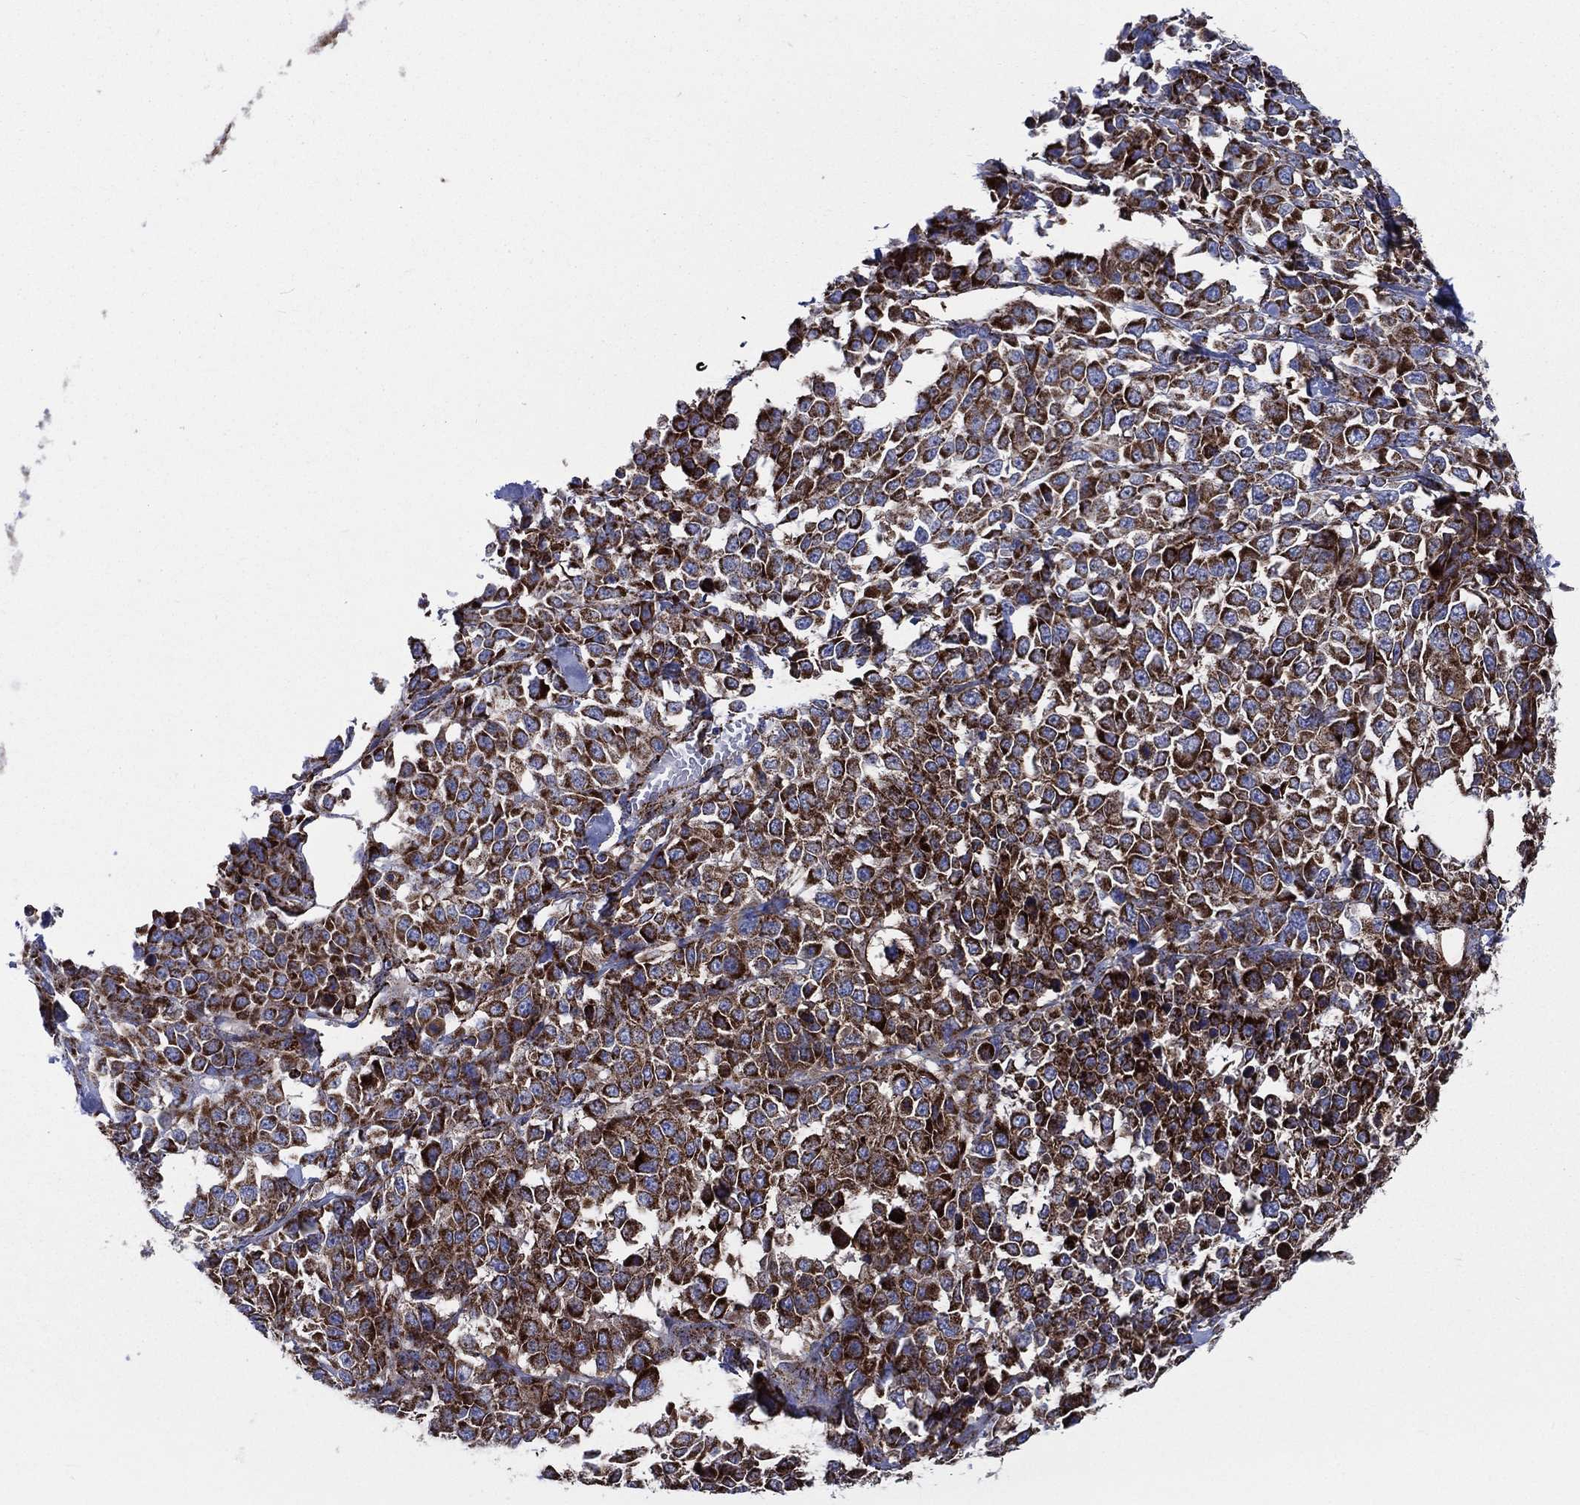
{"staining": {"intensity": "strong", "quantity": ">75%", "location": "cytoplasmic/membranous"}, "tissue": "melanoma", "cell_type": "Tumor cells", "image_type": "cancer", "snomed": [{"axis": "morphology", "description": "Malignant melanoma, Metastatic site"}, {"axis": "topography", "description": "Skin"}], "caption": "Strong cytoplasmic/membranous staining for a protein is appreciated in approximately >75% of tumor cells of melanoma using immunohistochemistry.", "gene": "ANKRD37", "patient": {"sex": "male", "age": 84}}